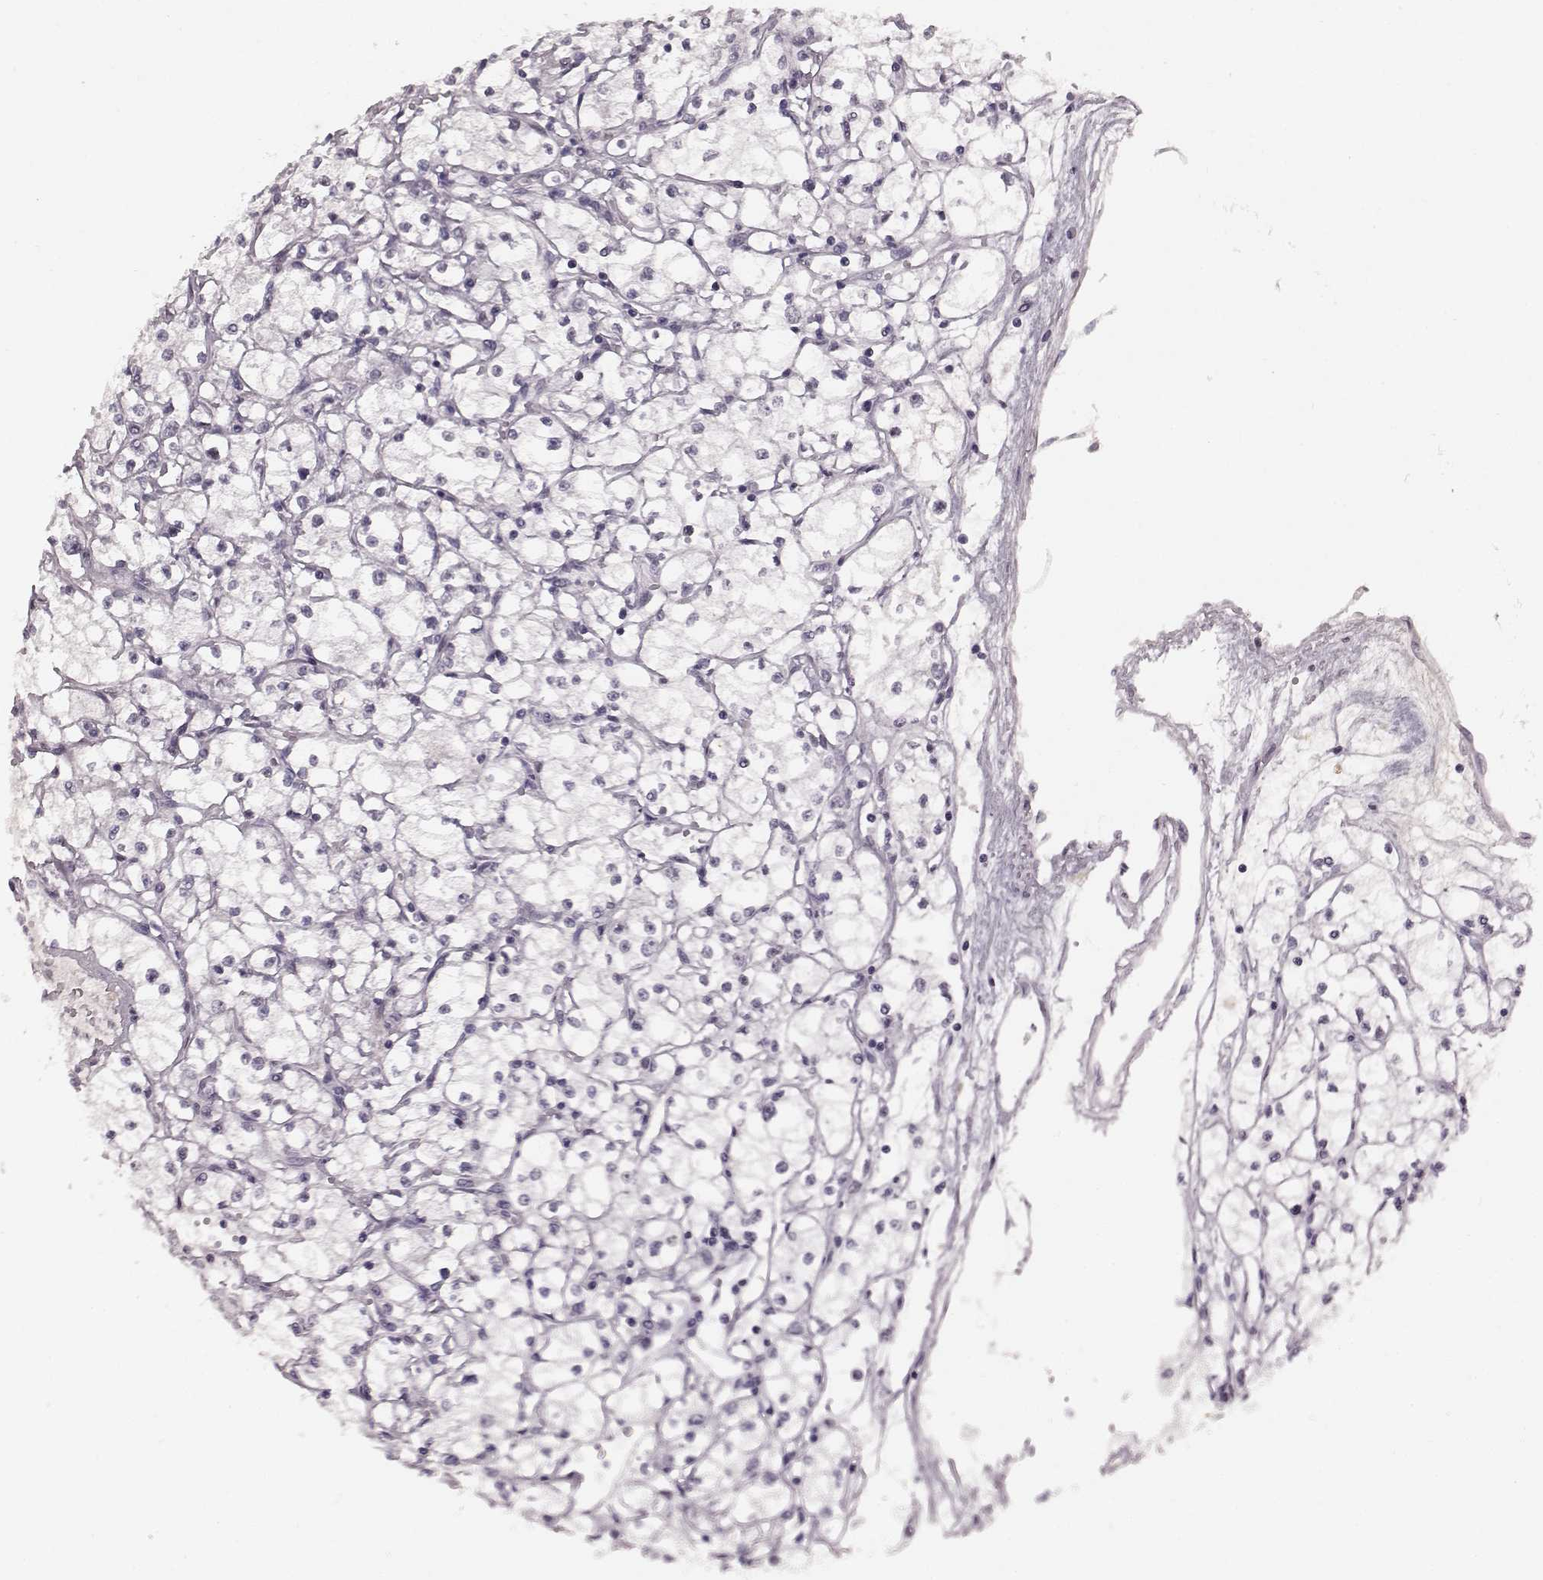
{"staining": {"intensity": "negative", "quantity": "none", "location": "none"}, "tissue": "renal cancer", "cell_type": "Tumor cells", "image_type": "cancer", "snomed": [{"axis": "morphology", "description": "Adenocarcinoma, NOS"}, {"axis": "topography", "description": "Kidney"}], "caption": "The micrograph exhibits no staining of tumor cells in renal cancer.", "gene": "DCAF12", "patient": {"sex": "male", "age": 67}}